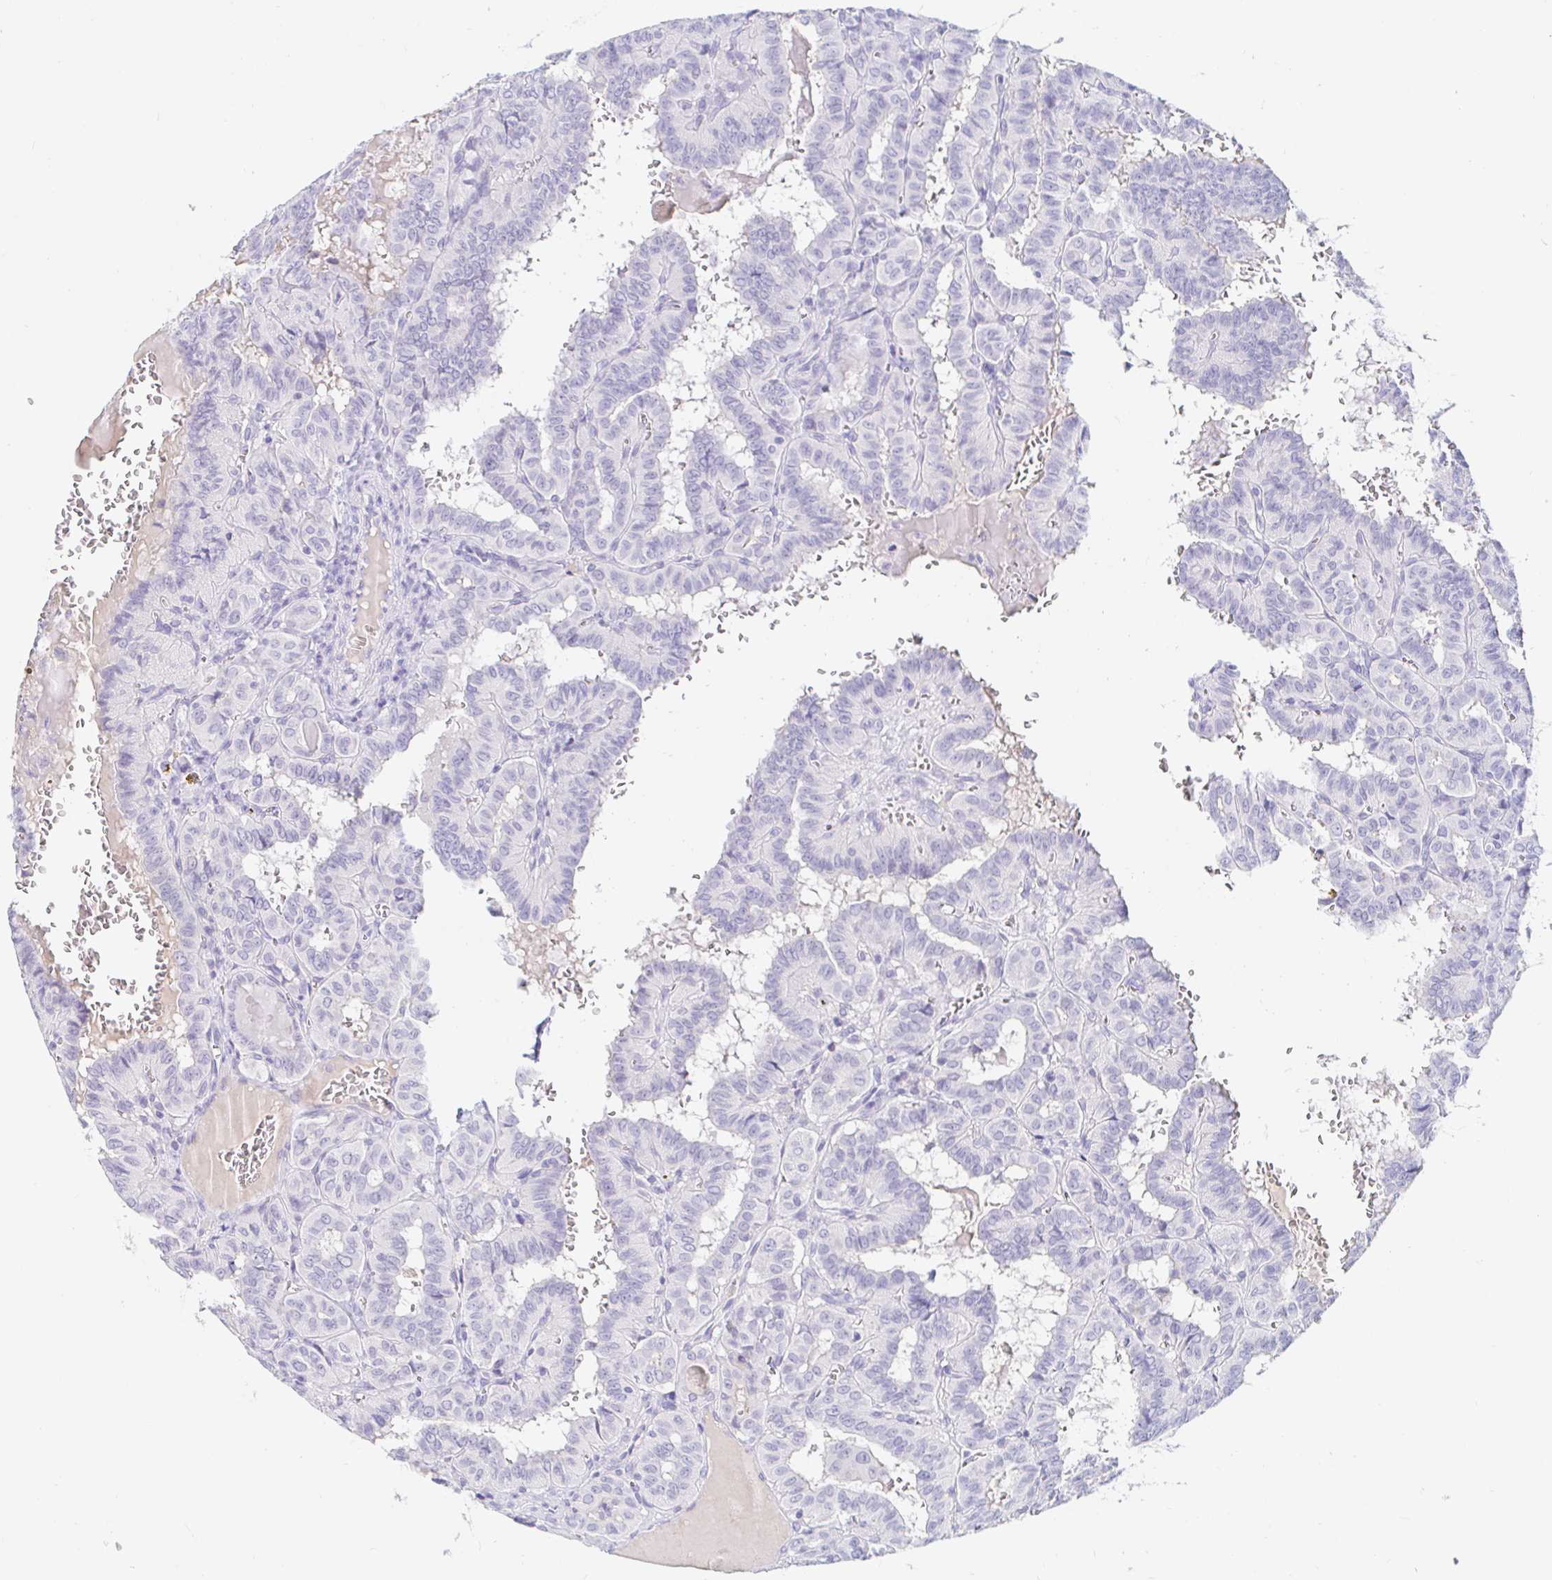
{"staining": {"intensity": "negative", "quantity": "none", "location": "none"}, "tissue": "thyroid cancer", "cell_type": "Tumor cells", "image_type": "cancer", "snomed": [{"axis": "morphology", "description": "Papillary adenocarcinoma, NOS"}, {"axis": "topography", "description": "Thyroid gland"}], "caption": "Tumor cells are negative for protein expression in human thyroid cancer.", "gene": "TEX44", "patient": {"sex": "female", "age": 21}}